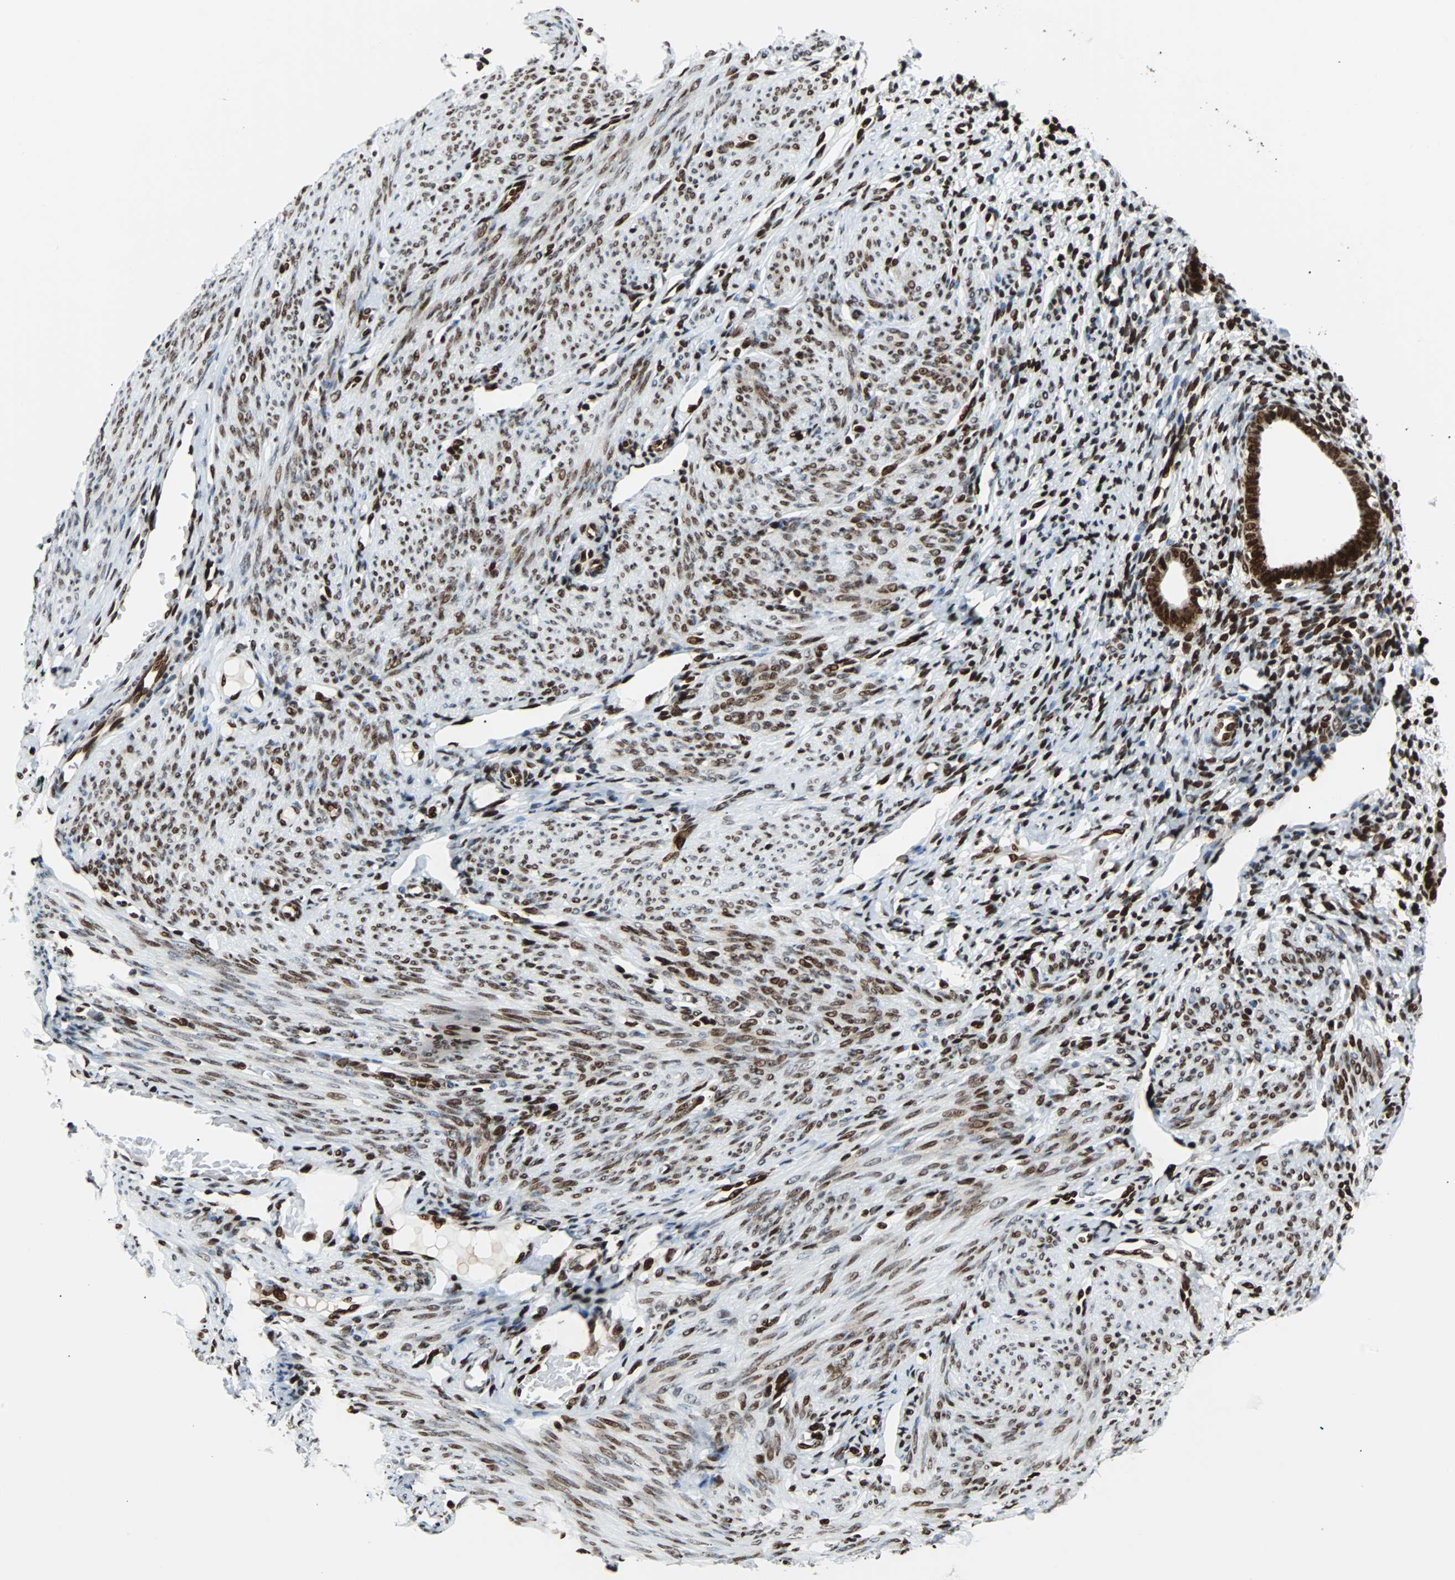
{"staining": {"intensity": "strong", "quantity": "25%-75%", "location": "nuclear"}, "tissue": "endometrium", "cell_type": "Cells in endometrial stroma", "image_type": "normal", "snomed": [{"axis": "morphology", "description": "Normal tissue, NOS"}, {"axis": "topography", "description": "Endometrium"}], "caption": "High-magnification brightfield microscopy of normal endometrium stained with DAB (3,3'-diaminobenzidine) (brown) and counterstained with hematoxylin (blue). cells in endometrial stroma exhibit strong nuclear staining is seen in about25%-75% of cells.", "gene": "ZNF131", "patient": {"sex": "female", "age": 61}}